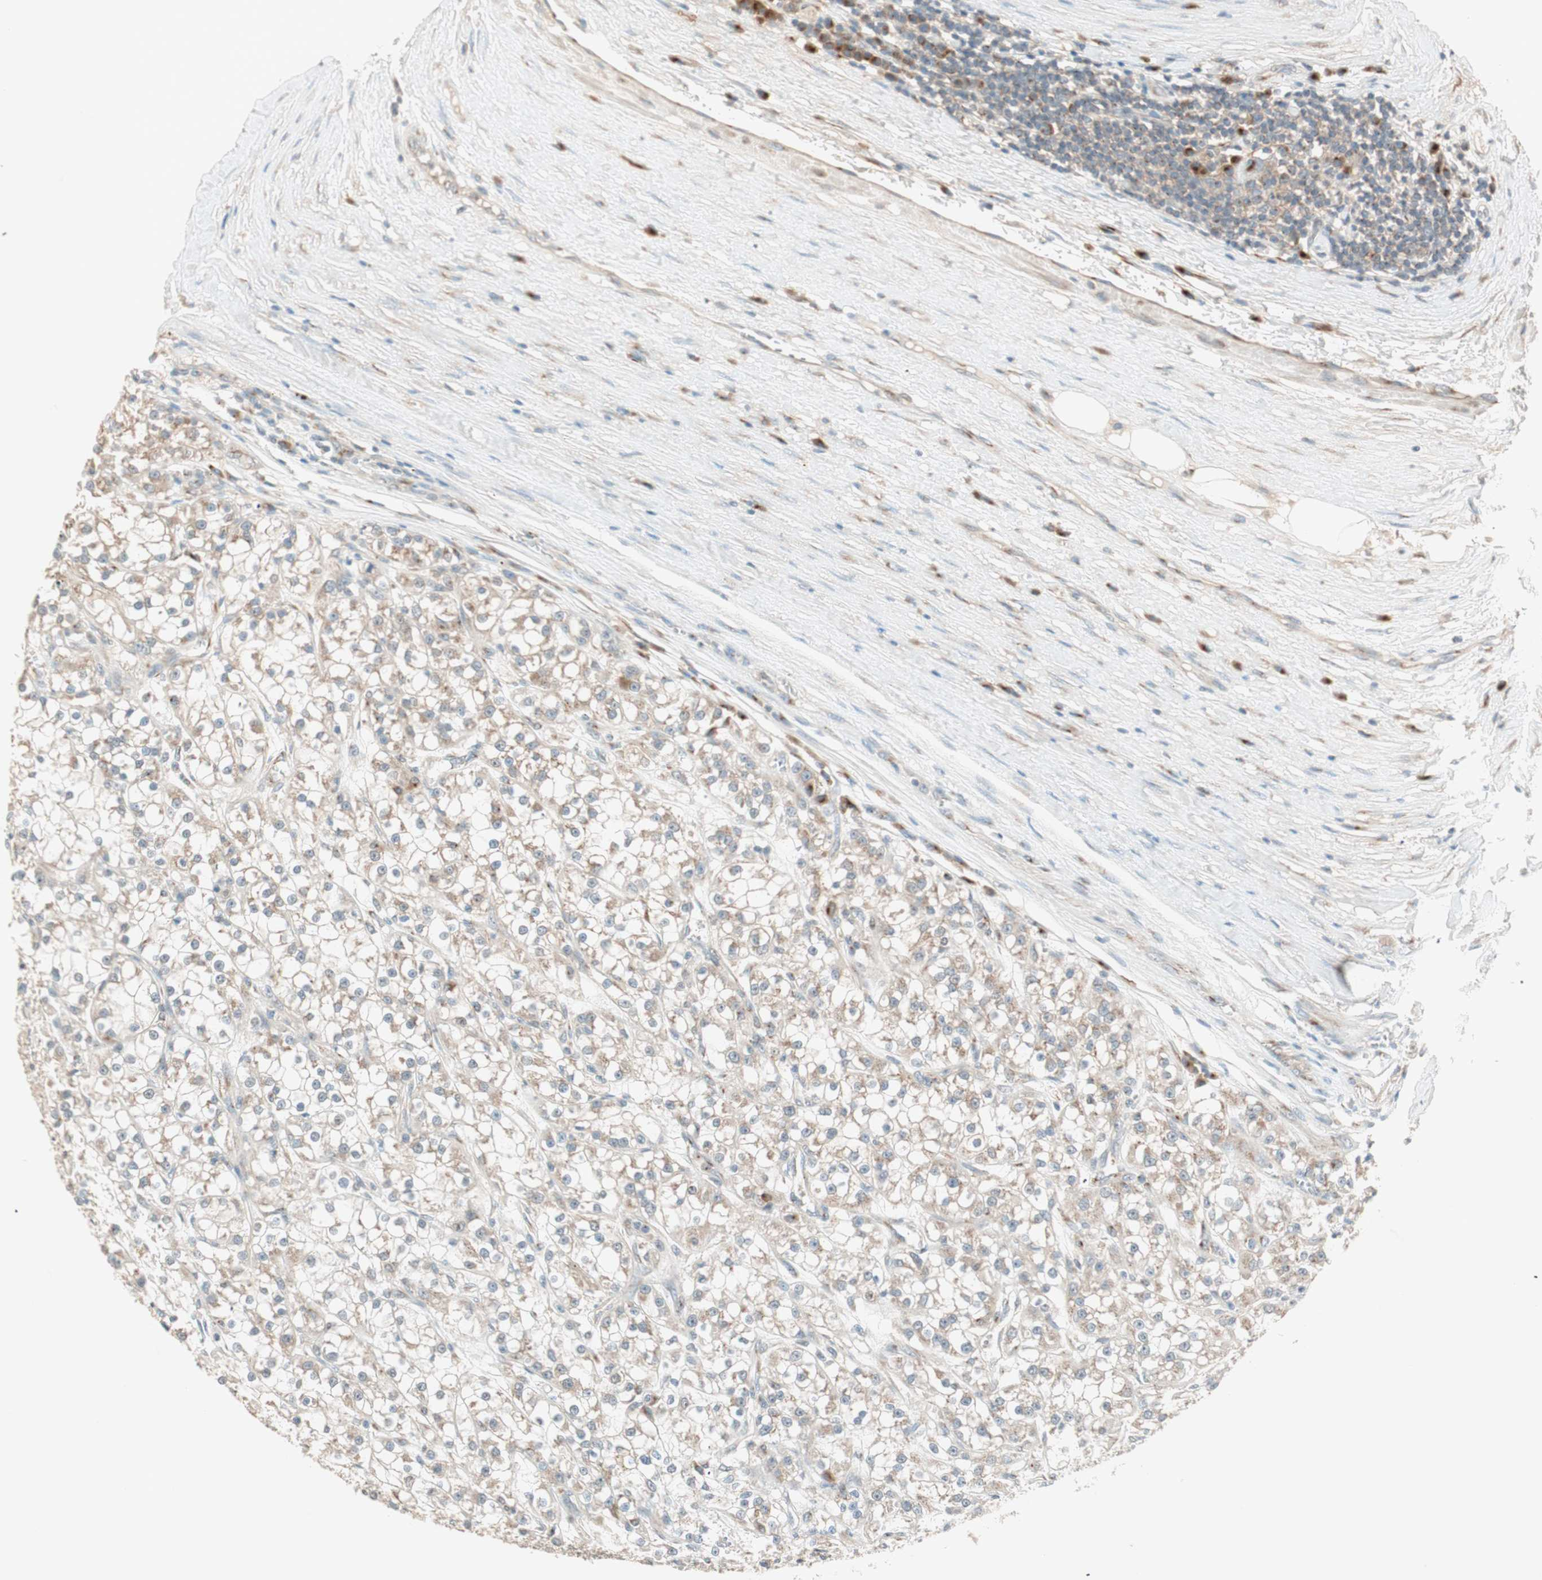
{"staining": {"intensity": "weak", "quantity": "25%-75%", "location": "cytoplasmic/membranous"}, "tissue": "renal cancer", "cell_type": "Tumor cells", "image_type": "cancer", "snomed": [{"axis": "morphology", "description": "Adenocarcinoma, NOS"}, {"axis": "topography", "description": "Kidney"}], "caption": "Immunohistochemistry of human renal cancer (adenocarcinoma) reveals low levels of weak cytoplasmic/membranous expression in approximately 25%-75% of tumor cells.", "gene": "SEC16A", "patient": {"sex": "female", "age": 52}}